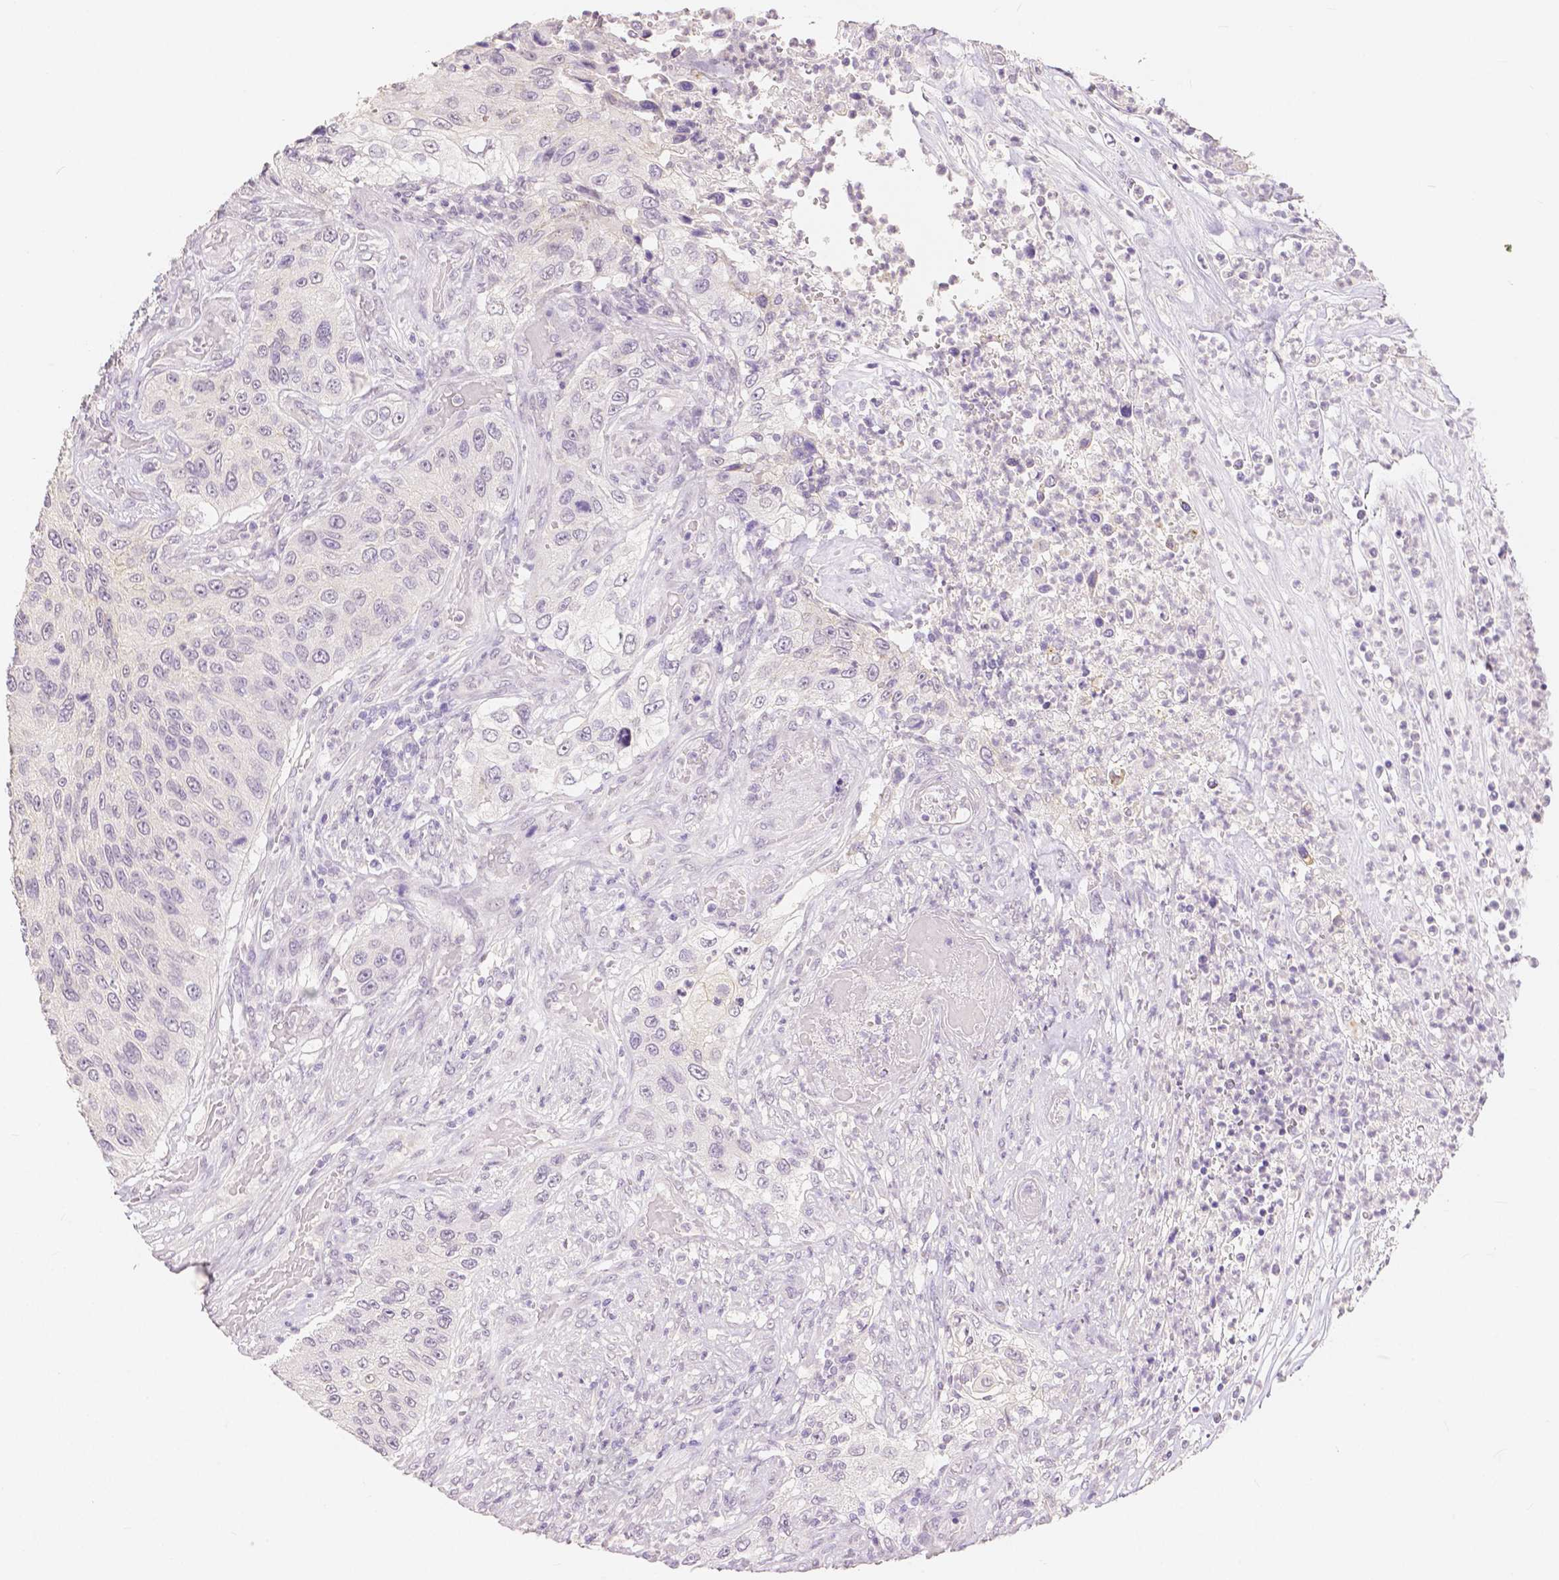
{"staining": {"intensity": "negative", "quantity": "none", "location": "none"}, "tissue": "urothelial cancer", "cell_type": "Tumor cells", "image_type": "cancer", "snomed": [{"axis": "morphology", "description": "Urothelial carcinoma, High grade"}, {"axis": "topography", "description": "Urinary bladder"}], "caption": "Immunohistochemistry (IHC) image of urothelial carcinoma (high-grade) stained for a protein (brown), which reveals no staining in tumor cells.", "gene": "OCLN", "patient": {"sex": "female", "age": 60}}